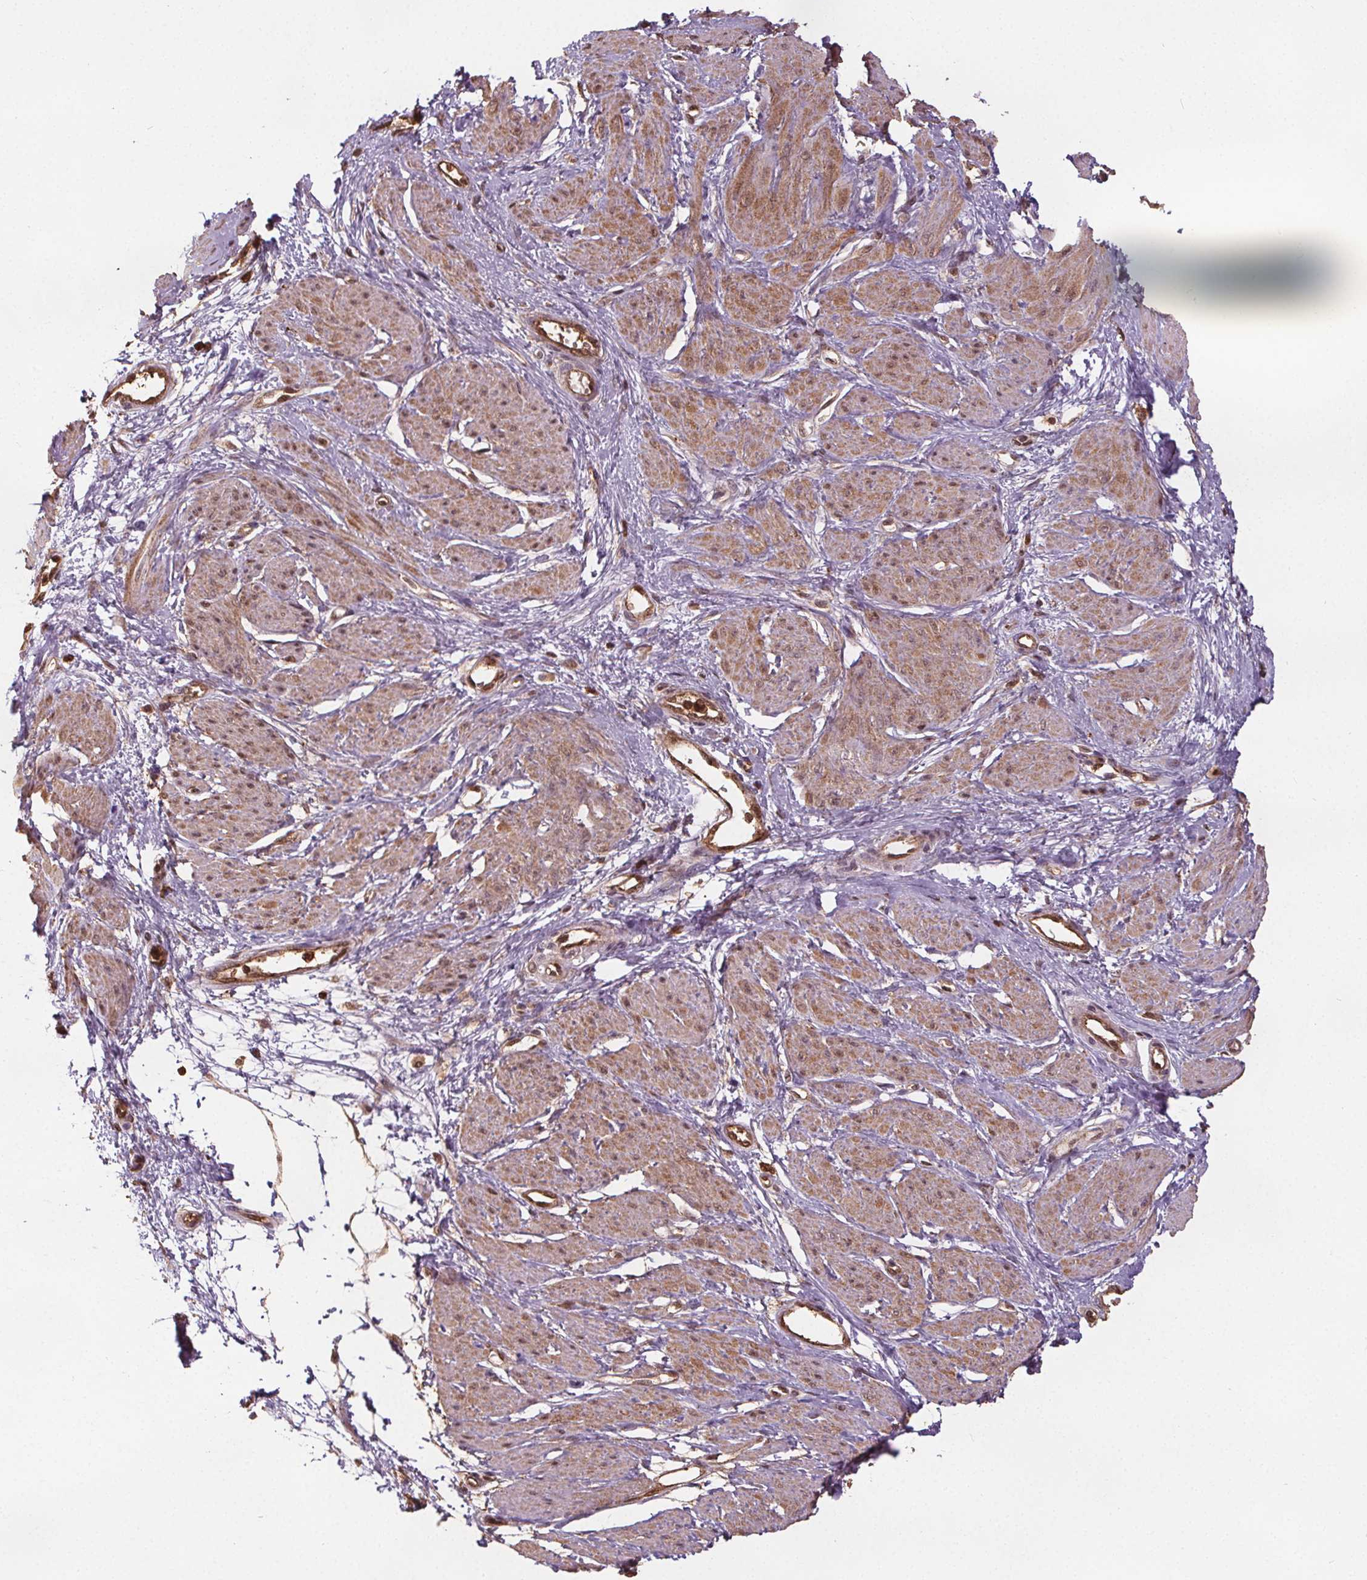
{"staining": {"intensity": "moderate", "quantity": "25%-75%", "location": "cytoplasmic/membranous,nuclear"}, "tissue": "smooth muscle", "cell_type": "Smooth muscle cells", "image_type": "normal", "snomed": [{"axis": "morphology", "description": "Normal tissue, NOS"}, {"axis": "topography", "description": "Smooth muscle"}, {"axis": "topography", "description": "Uterus"}], "caption": "Approximately 25%-75% of smooth muscle cells in benign human smooth muscle reveal moderate cytoplasmic/membranous,nuclear protein staining as visualized by brown immunohistochemical staining.", "gene": "ENO1", "patient": {"sex": "female", "age": 39}}